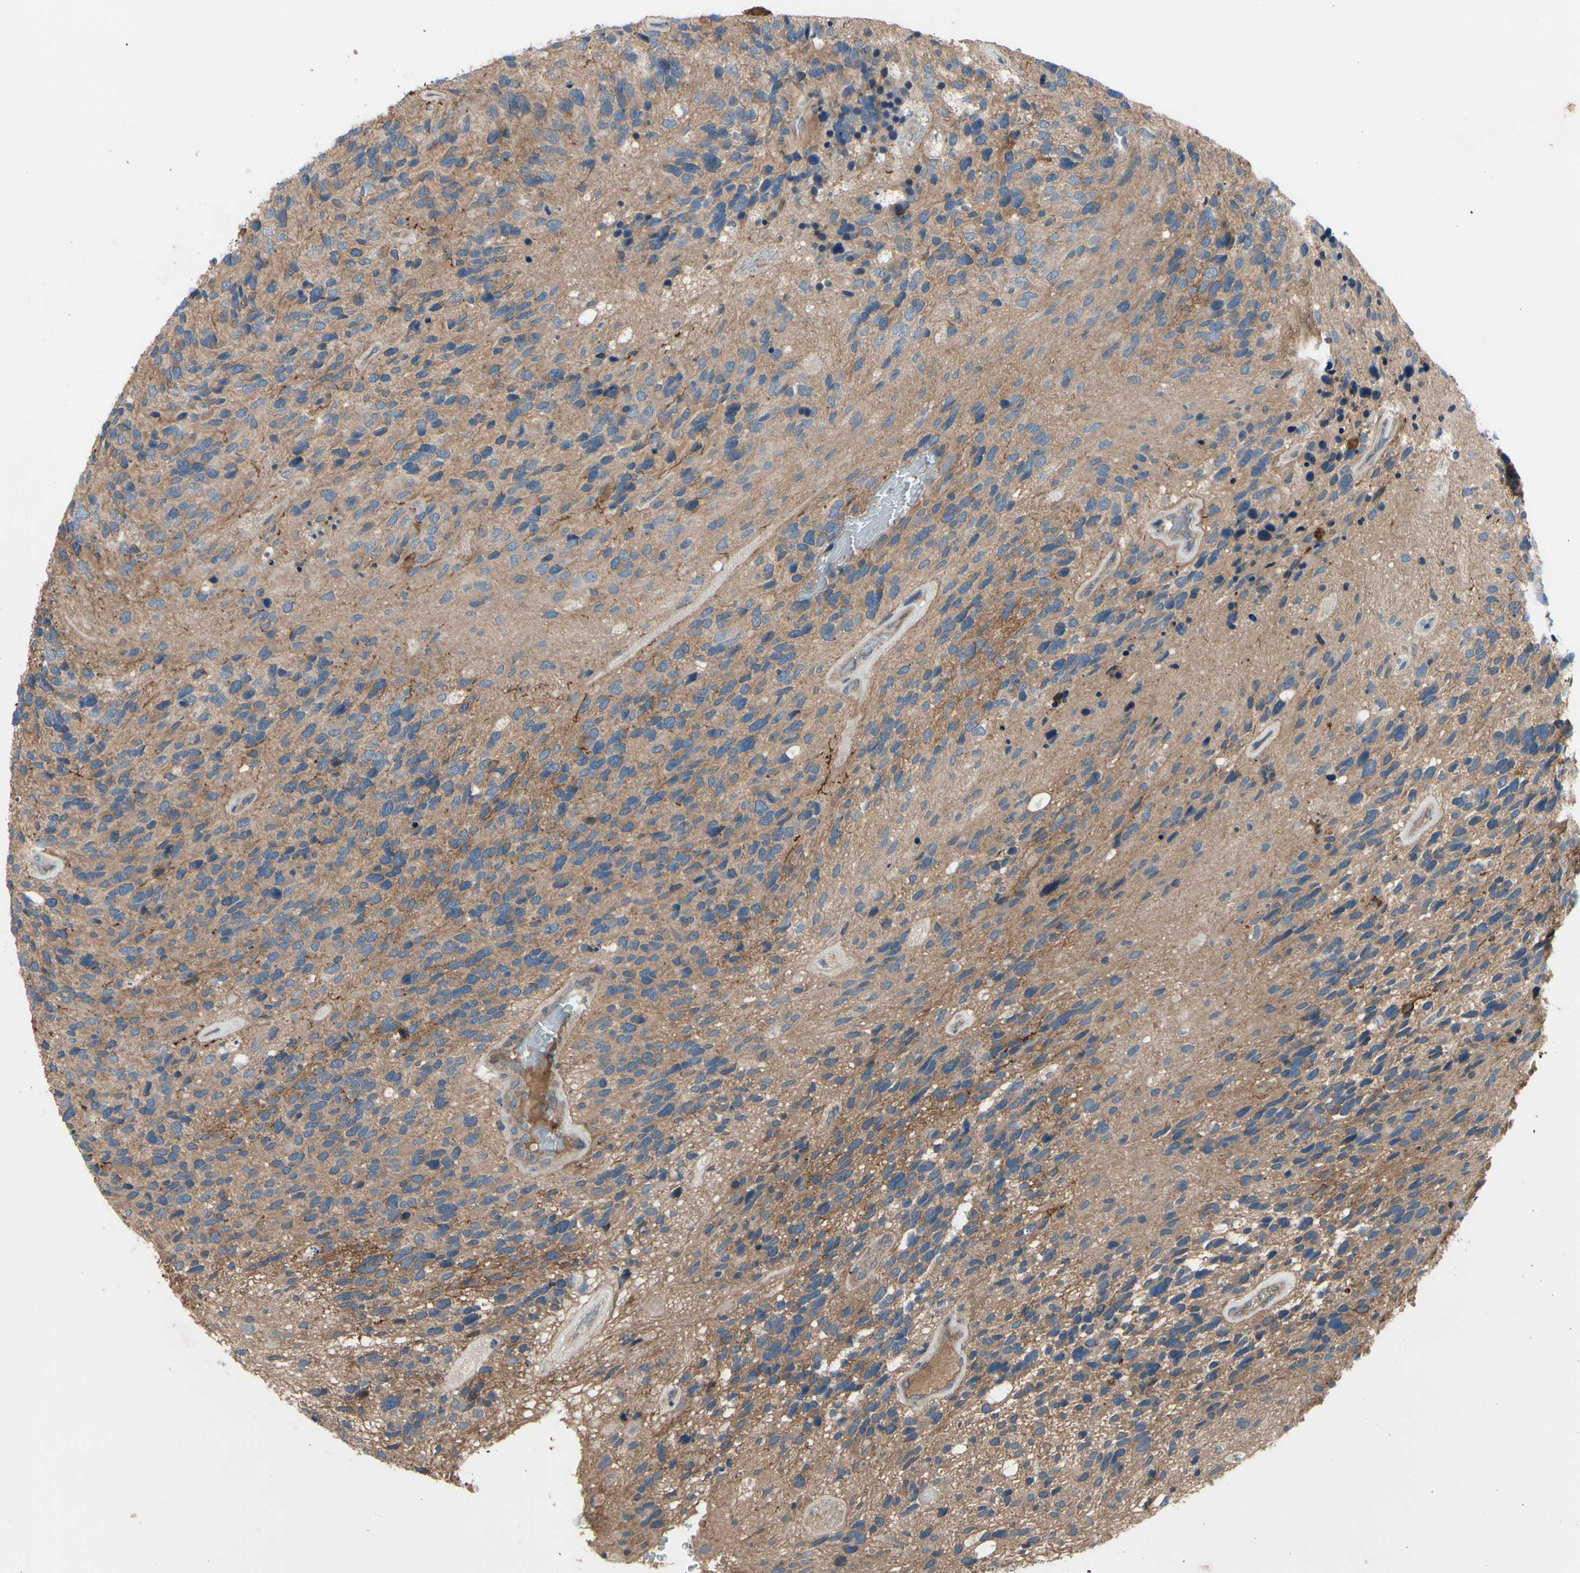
{"staining": {"intensity": "moderate", "quantity": "<25%", "location": "cytoplasmic/membranous"}, "tissue": "glioma", "cell_type": "Tumor cells", "image_type": "cancer", "snomed": [{"axis": "morphology", "description": "Glioma, malignant, High grade"}, {"axis": "topography", "description": "Brain"}], "caption": "This histopathology image reveals immunohistochemistry (IHC) staining of malignant high-grade glioma, with low moderate cytoplasmic/membranous expression in about <25% of tumor cells.", "gene": "ICAM5", "patient": {"sex": "female", "age": 58}}